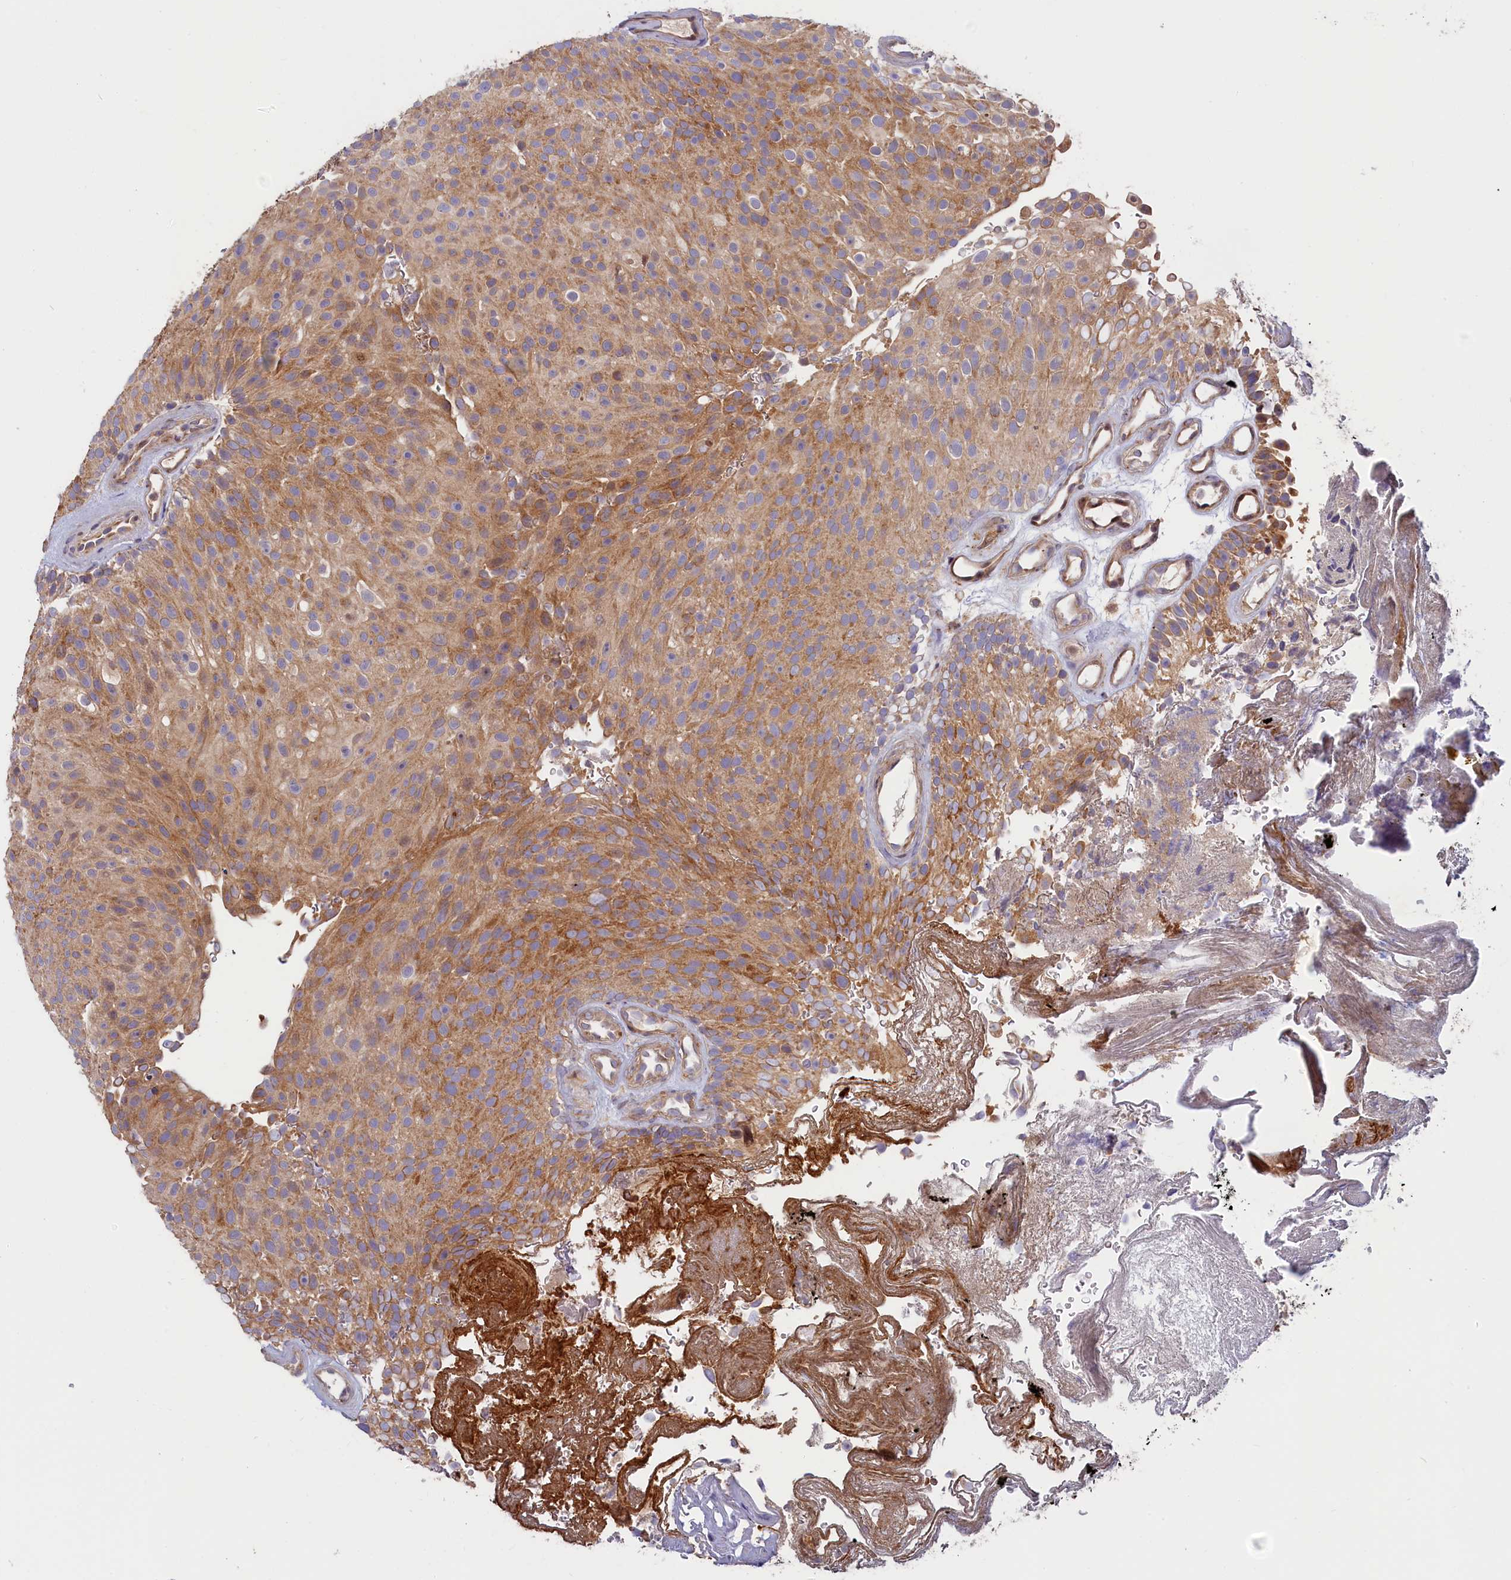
{"staining": {"intensity": "moderate", "quantity": ">75%", "location": "cytoplasmic/membranous"}, "tissue": "urothelial cancer", "cell_type": "Tumor cells", "image_type": "cancer", "snomed": [{"axis": "morphology", "description": "Urothelial carcinoma, Low grade"}, {"axis": "topography", "description": "Urinary bladder"}], "caption": "Urothelial carcinoma (low-grade) stained for a protein (brown) exhibits moderate cytoplasmic/membranous positive positivity in approximately >75% of tumor cells.", "gene": "CEP44", "patient": {"sex": "male", "age": 78}}